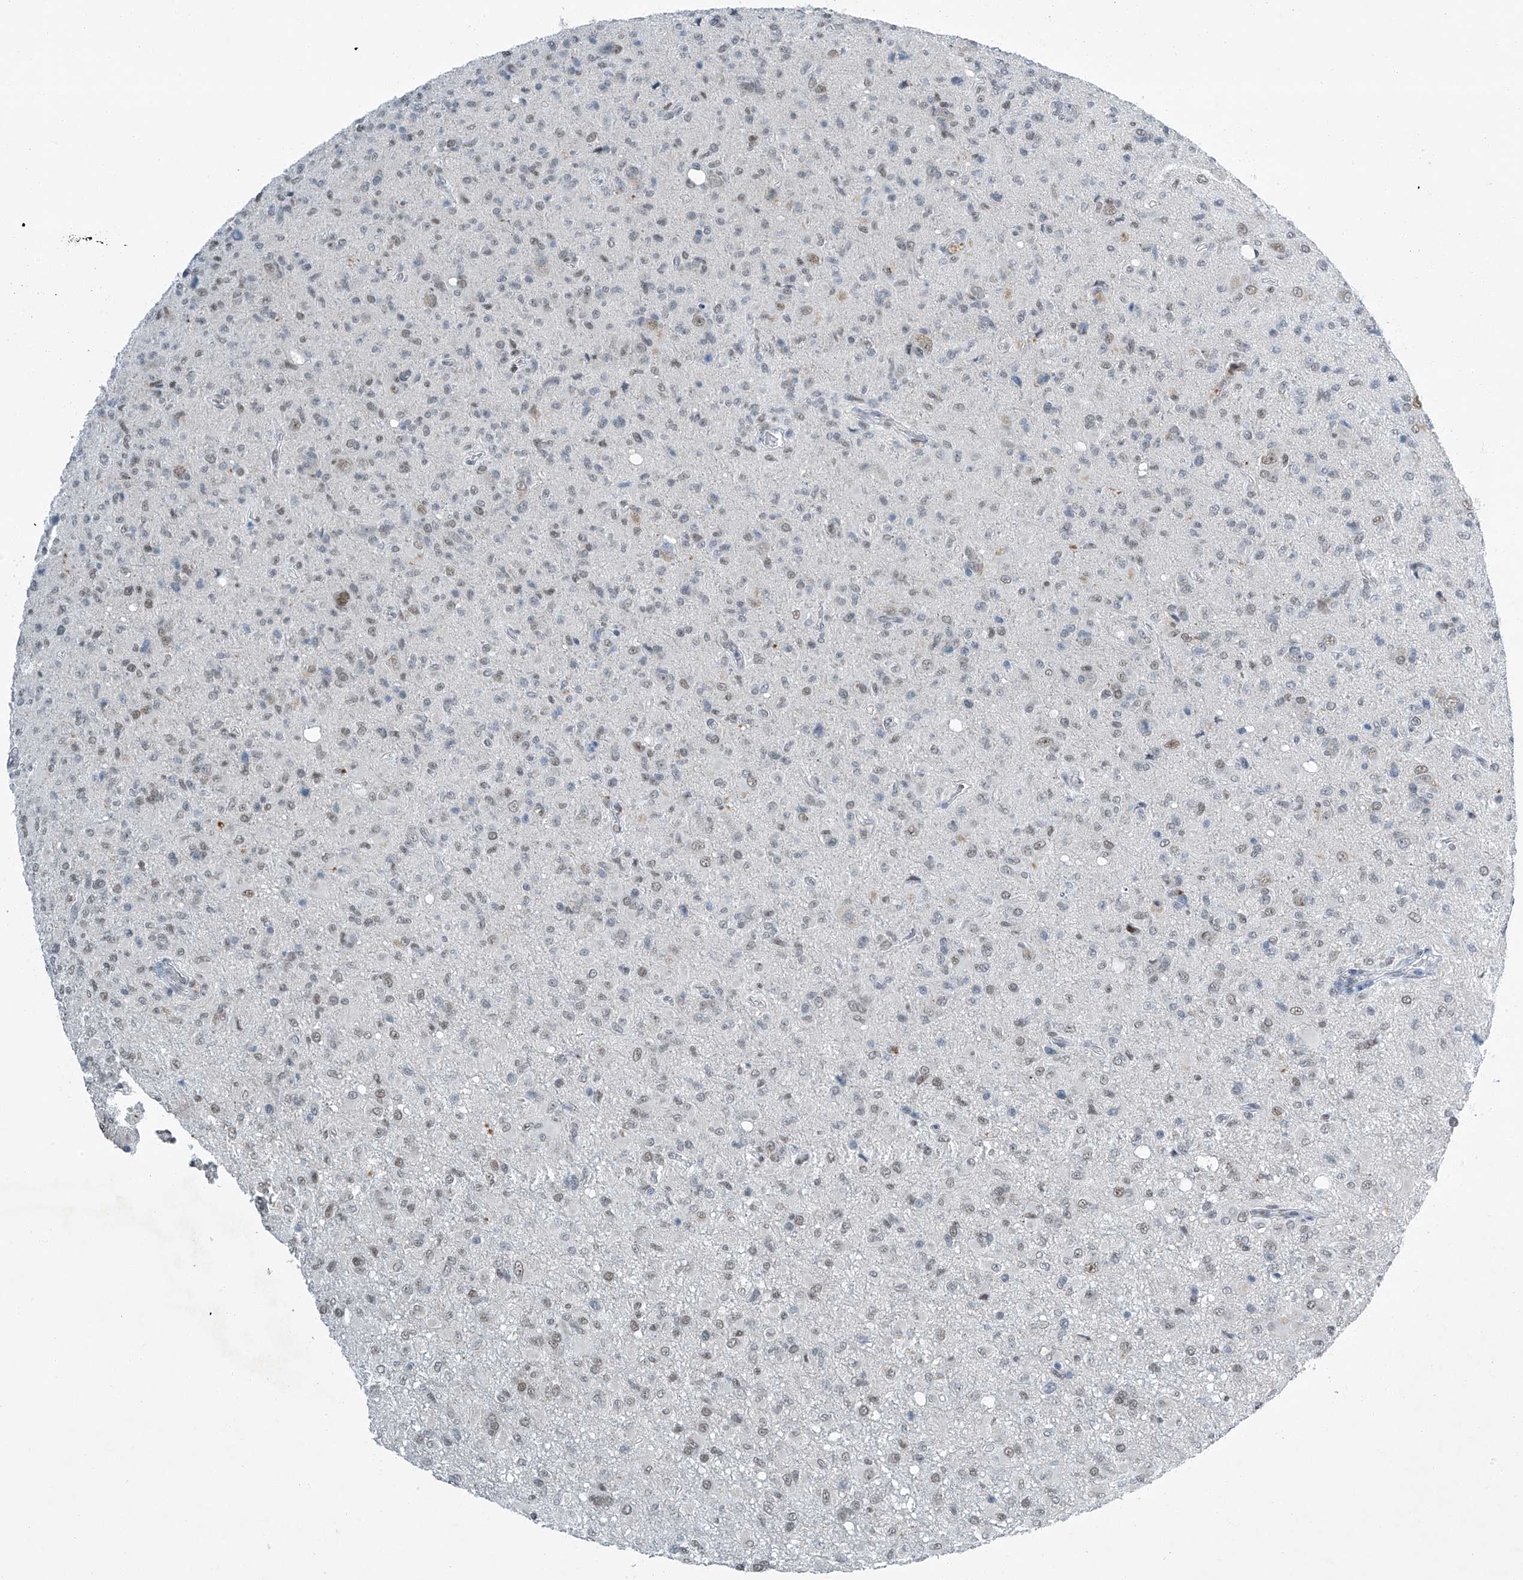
{"staining": {"intensity": "weak", "quantity": "<25%", "location": "nuclear"}, "tissue": "glioma", "cell_type": "Tumor cells", "image_type": "cancer", "snomed": [{"axis": "morphology", "description": "Glioma, malignant, High grade"}, {"axis": "topography", "description": "Brain"}], "caption": "Immunohistochemistry photomicrograph of neoplastic tissue: high-grade glioma (malignant) stained with DAB displays no significant protein staining in tumor cells. (DAB (3,3'-diaminobenzidine) IHC visualized using brightfield microscopy, high magnification).", "gene": "TAF8", "patient": {"sex": "female", "age": 57}}